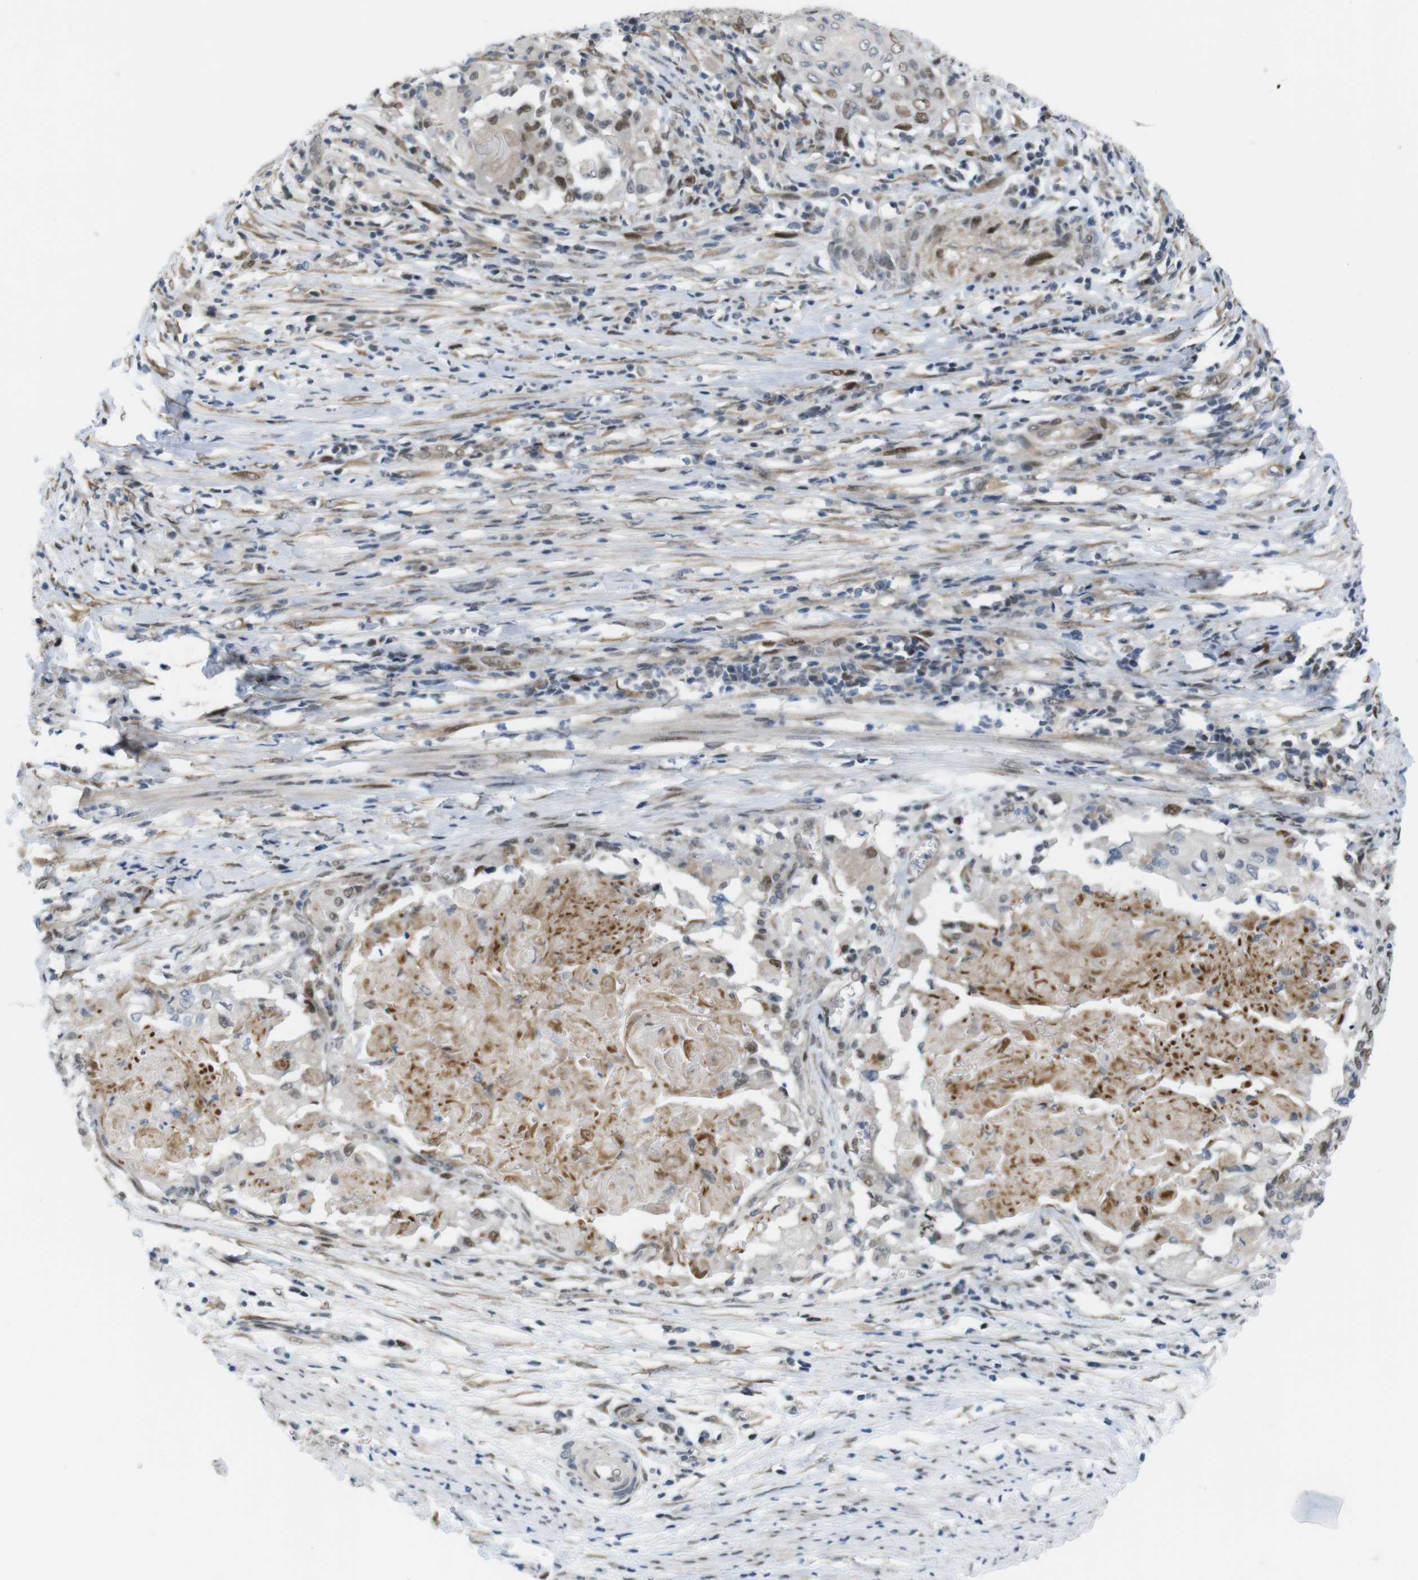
{"staining": {"intensity": "moderate", "quantity": "<25%", "location": "nuclear"}, "tissue": "cervical cancer", "cell_type": "Tumor cells", "image_type": "cancer", "snomed": [{"axis": "morphology", "description": "Squamous cell carcinoma, NOS"}, {"axis": "topography", "description": "Cervix"}], "caption": "Immunohistochemistry (IHC) staining of cervical cancer, which displays low levels of moderate nuclear staining in about <25% of tumor cells indicating moderate nuclear protein positivity. The staining was performed using DAB (3,3'-diaminobenzidine) (brown) for protein detection and nuclei were counterstained in hematoxylin (blue).", "gene": "SMCO2", "patient": {"sex": "female", "age": 39}}